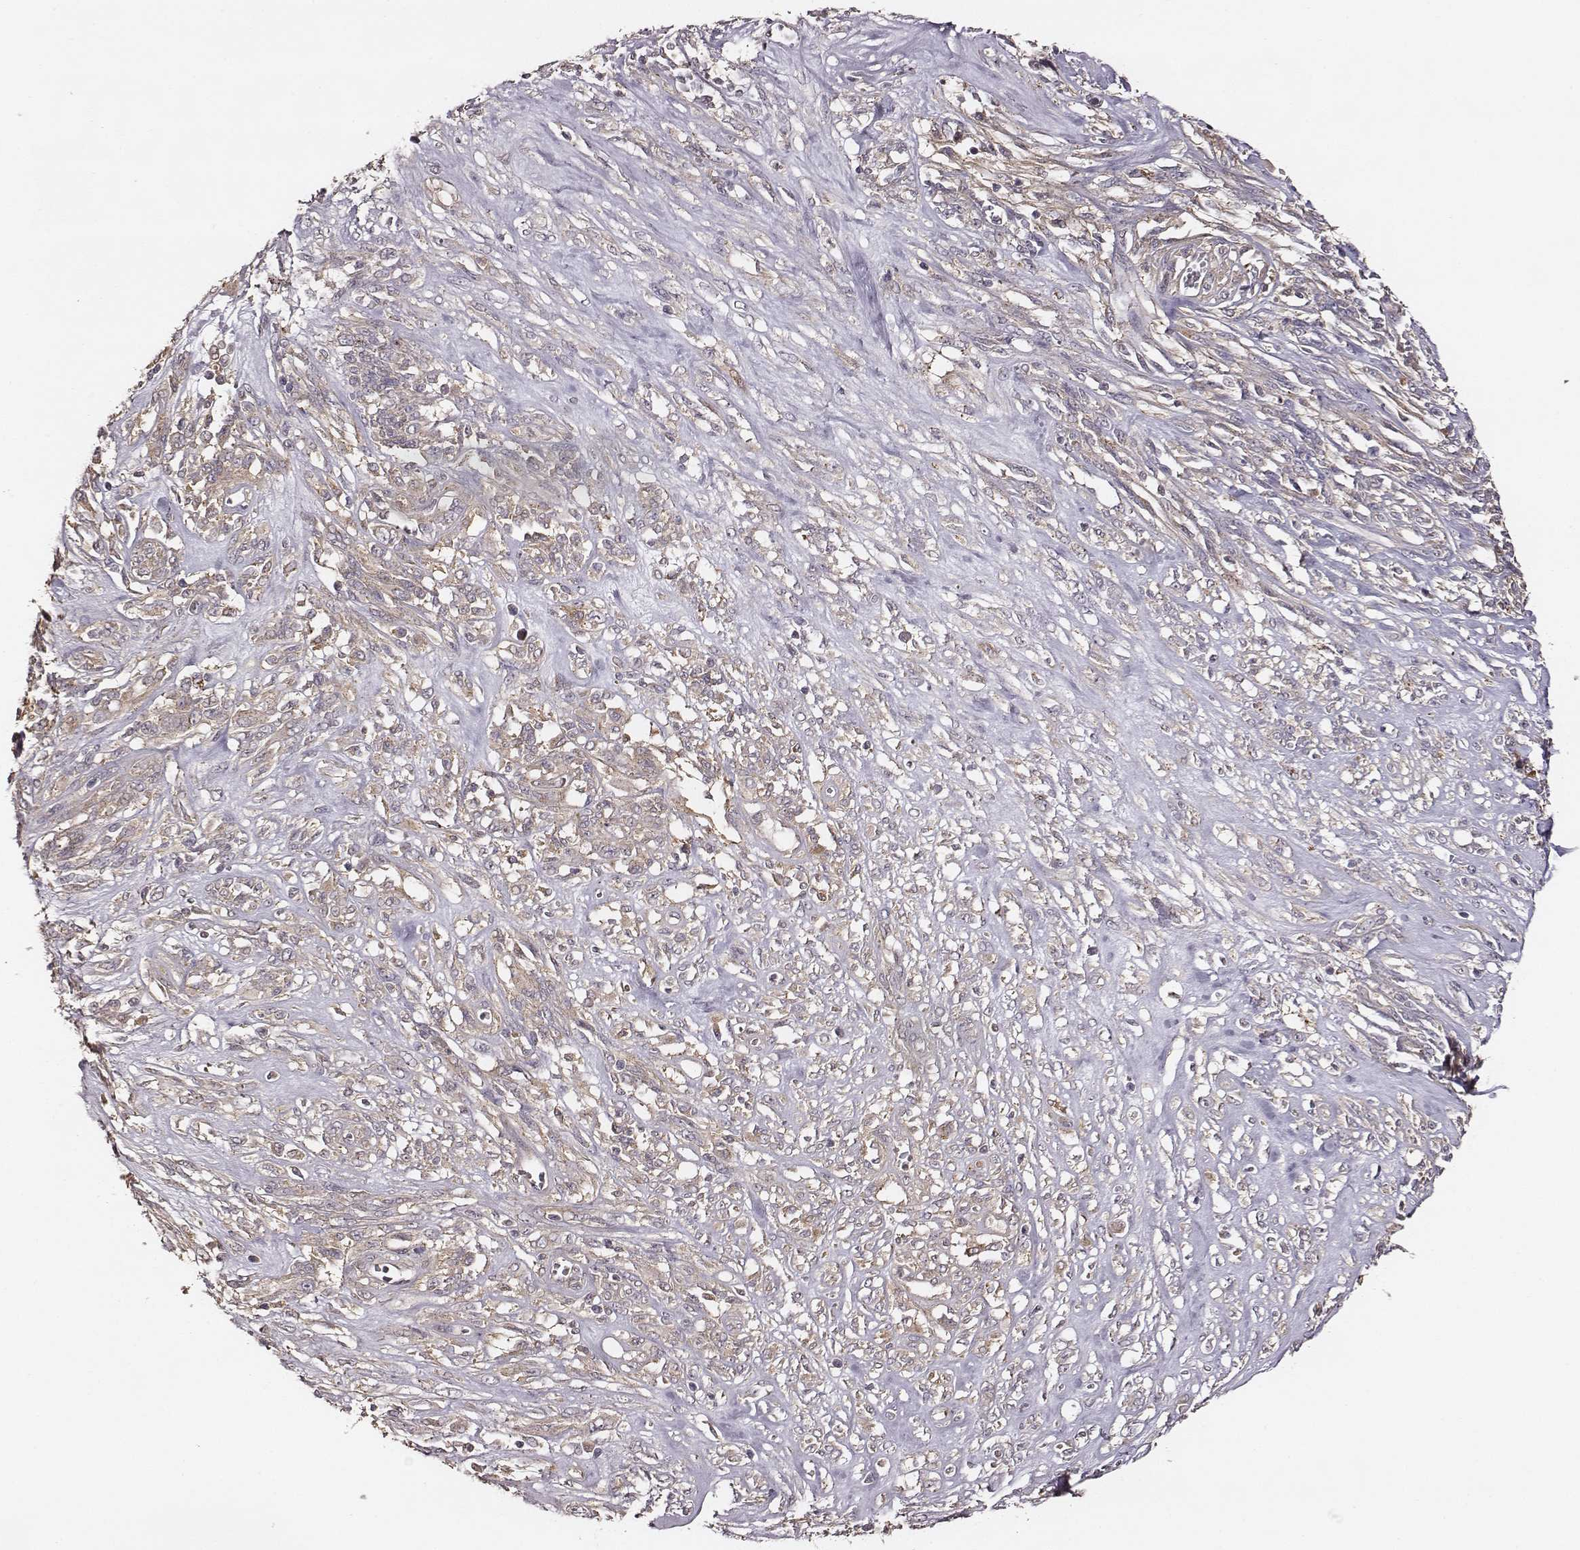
{"staining": {"intensity": "weak", "quantity": "25%-75%", "location": "cytoplasmic/membranous"}, "tissue": "melanoma", "cell_type": "Tumor cells", "image_type": "cancer", "snomed": [{"axis": "morphology", "description": "Malignant melanoma, NOS"}, {"axis": "topography", "description": "Skin"}], "caption": "This micrograph demonstrates immunohistochemistry (IHC) staining of malignant melanoma, with low weak cytoplasmic/membranous expression in approximately 25%-75% of tumor cells.", "gene": "VPS26A", "patient": {"sex": "female", "age": 91}}